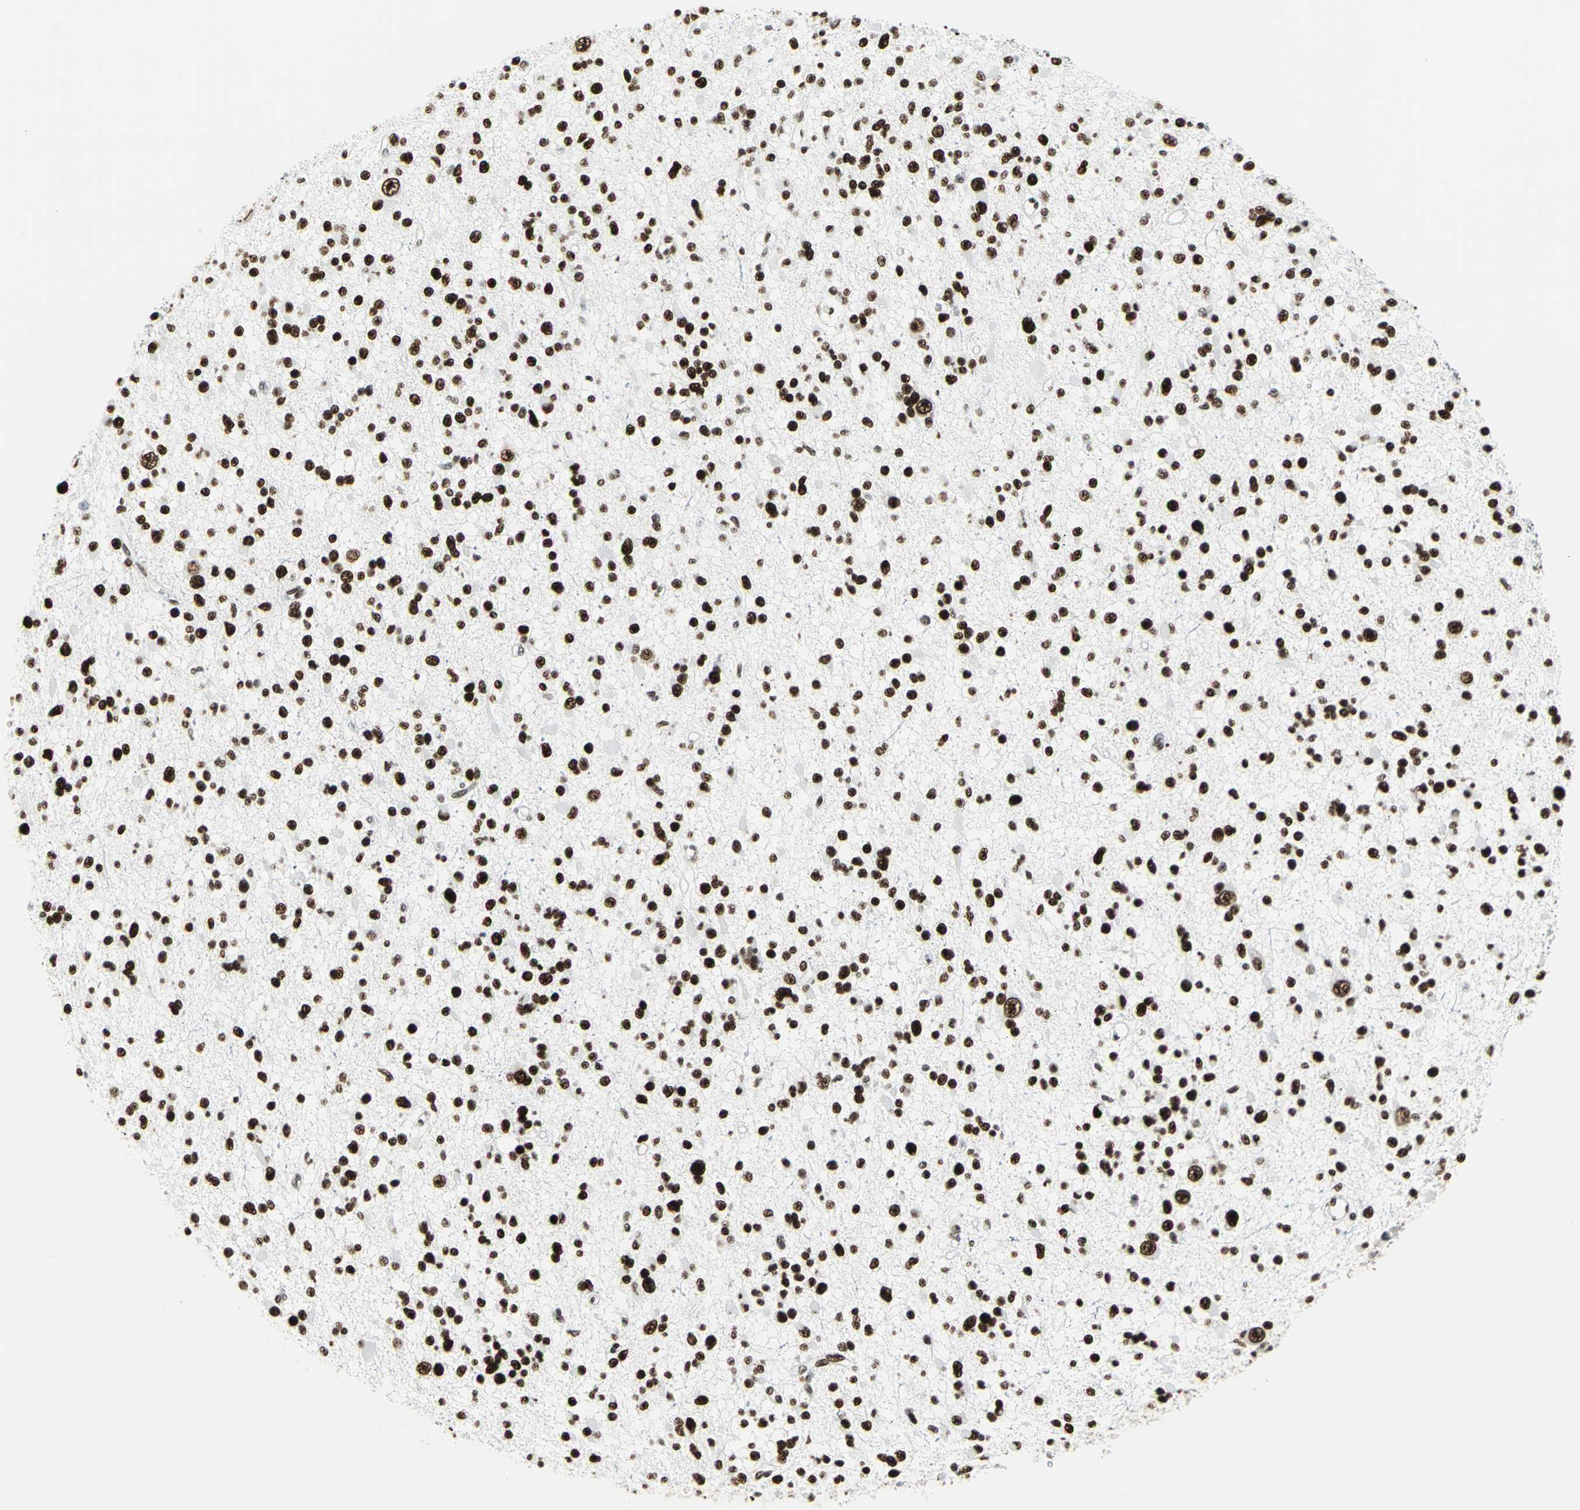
{"staining": {"intensity": "strong", "quantity": ">75%", "location": "nuclear"}, "tissue": "glioma", "cell_type": "Tumor cells", "image_type": "cancer", "snomed": [{"axis": "morphology", "description": "Glioma, malignant, Low grade"}, {"axis": "topography", "description": "Brain"}], "caption": "DAB (3,3'-diaminobenzidine) immunohistochemical staining of glioma shows strong nuclear protein positivity in about >75% of tumor cells.", "gene": "HDAC2", "patient": {"sex": "female", "age": 22}}